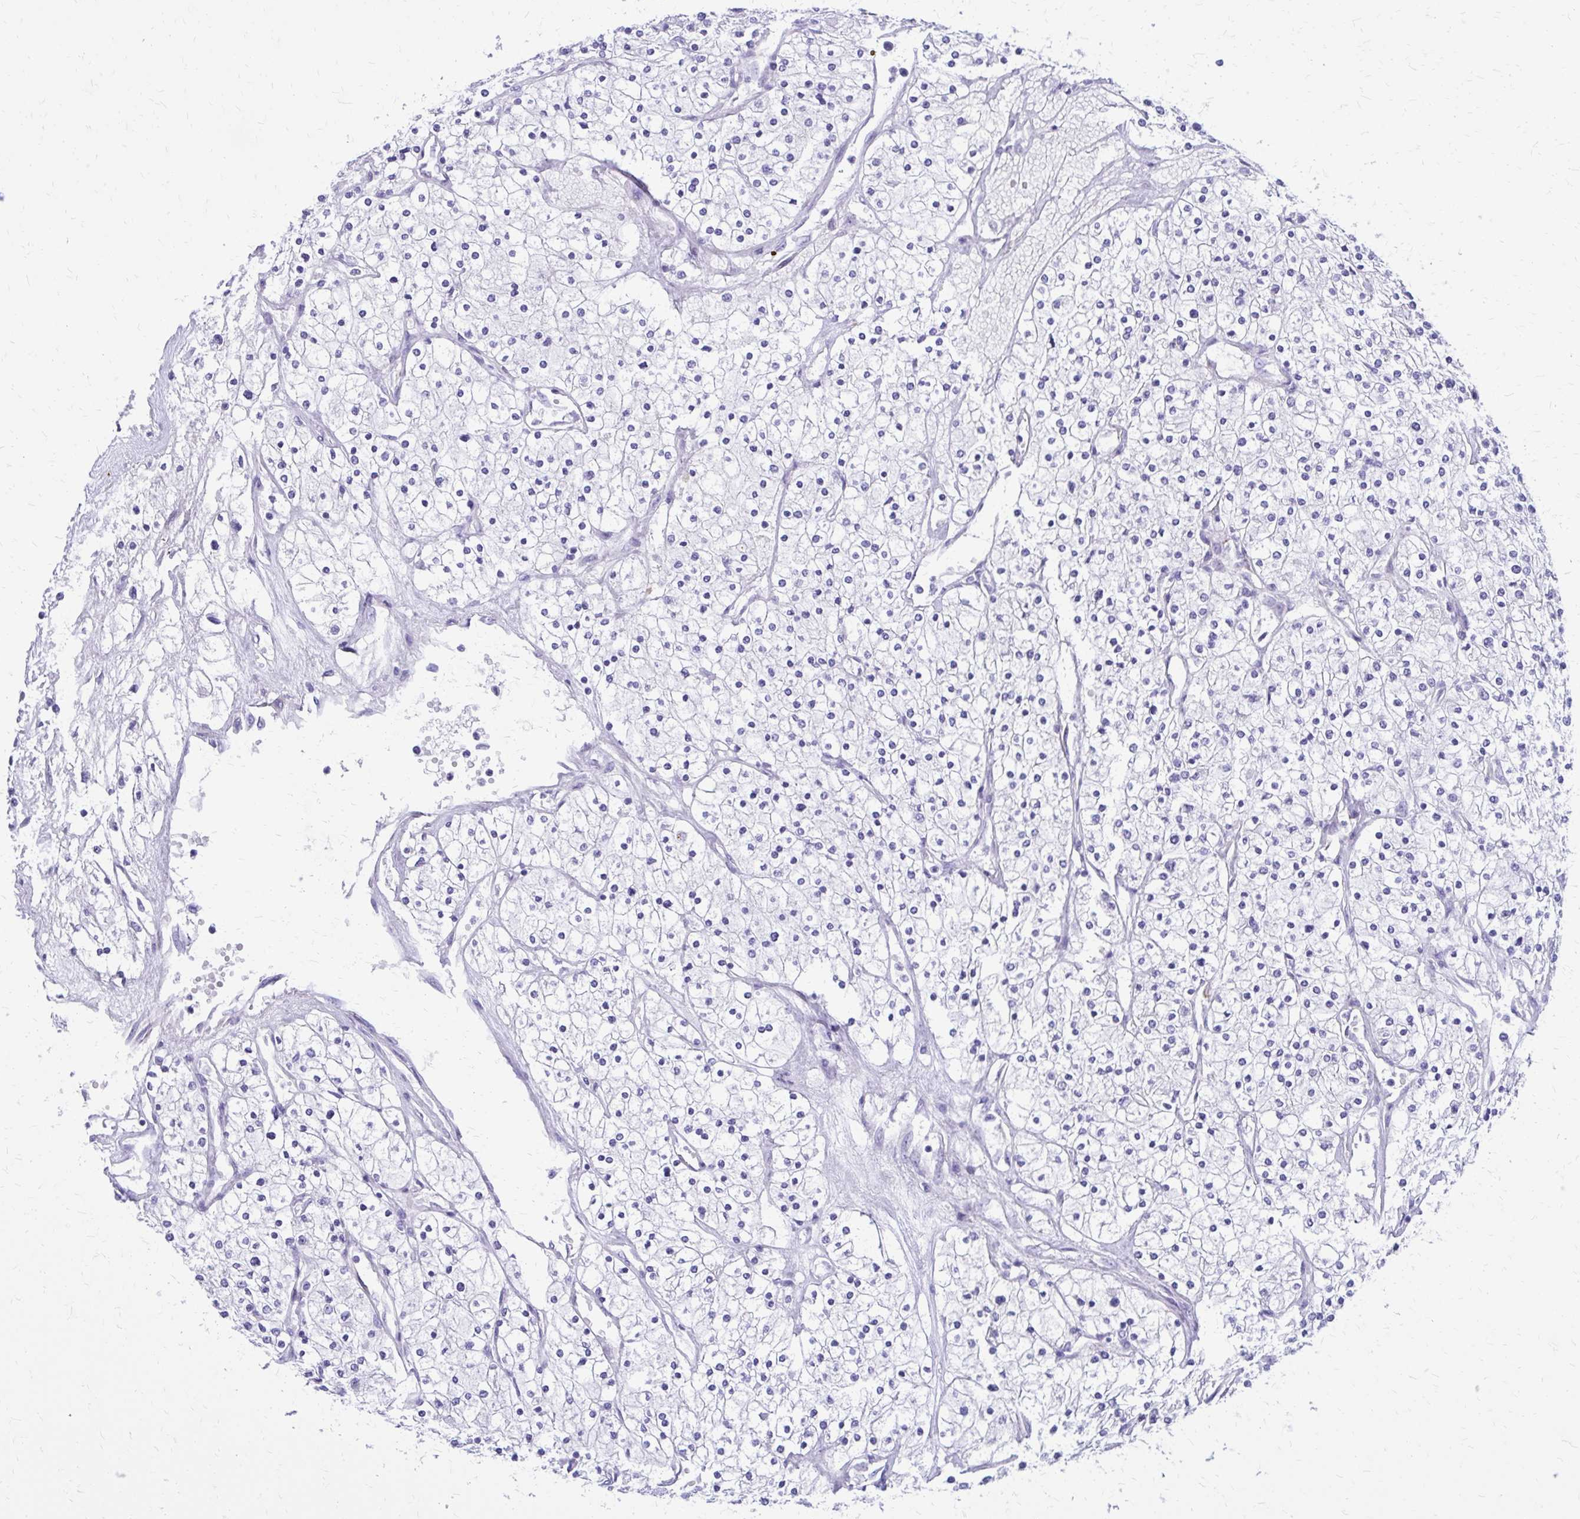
{"staining": {"intensity": "negative", "quantity": "none", "location": "none"}, "tissue": "renal cancer", "cell_type": "Tumor cells", "image_type": "cancer", "snomed": [{"axis": "morphology", "description": "Adenocarcinoma, NOS"}, {"axis": "topography", "description": "Kidney"}], "caption": "Human renal cancer (adenocarcinoma) stained for a protein using IHC shows no staining in tumor cells.", "gene": "SATL1", "patient": {"sex": "male", "age": 80}}